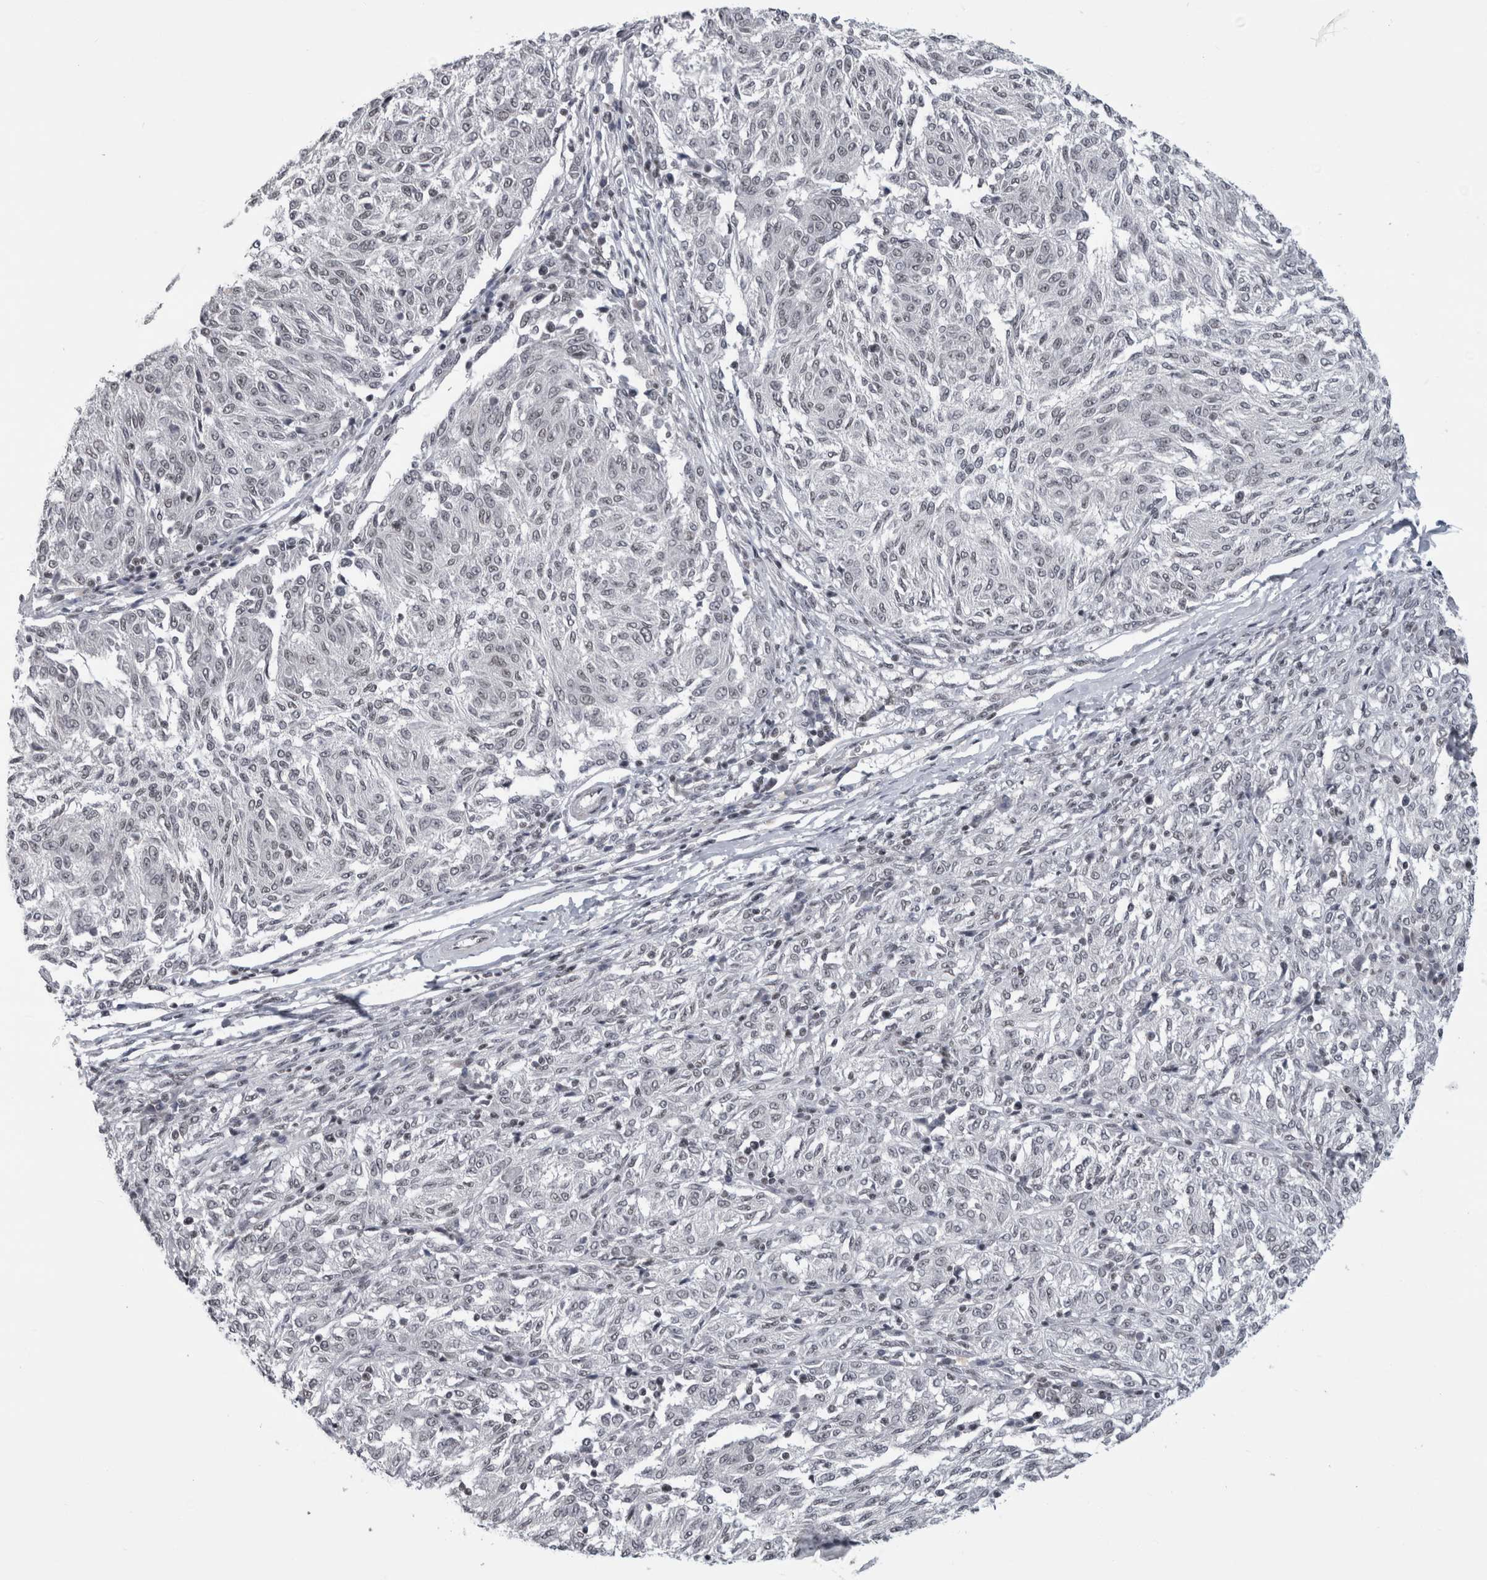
{"staining": {"intensity": "negative", "quantity": "none", "location": "none"}, "tissue": "melanoma", "cell_type": "Tumor cells", "image_type": "cancer", "snomed": [{"axis": "morphology", "description": "Malignant melanoma, NOS"}, {"axis": "topography", "description": "Skin"}], "caption": "This photomicrograph is of melanoma stained with immunohistochemistry (IHC) to label a protein in brown with the nuclei are counter-stained blue. There is no positivity in tumor cells.", "gene": "ARID4B", "patient": {"sex": "female", "age": 72}}